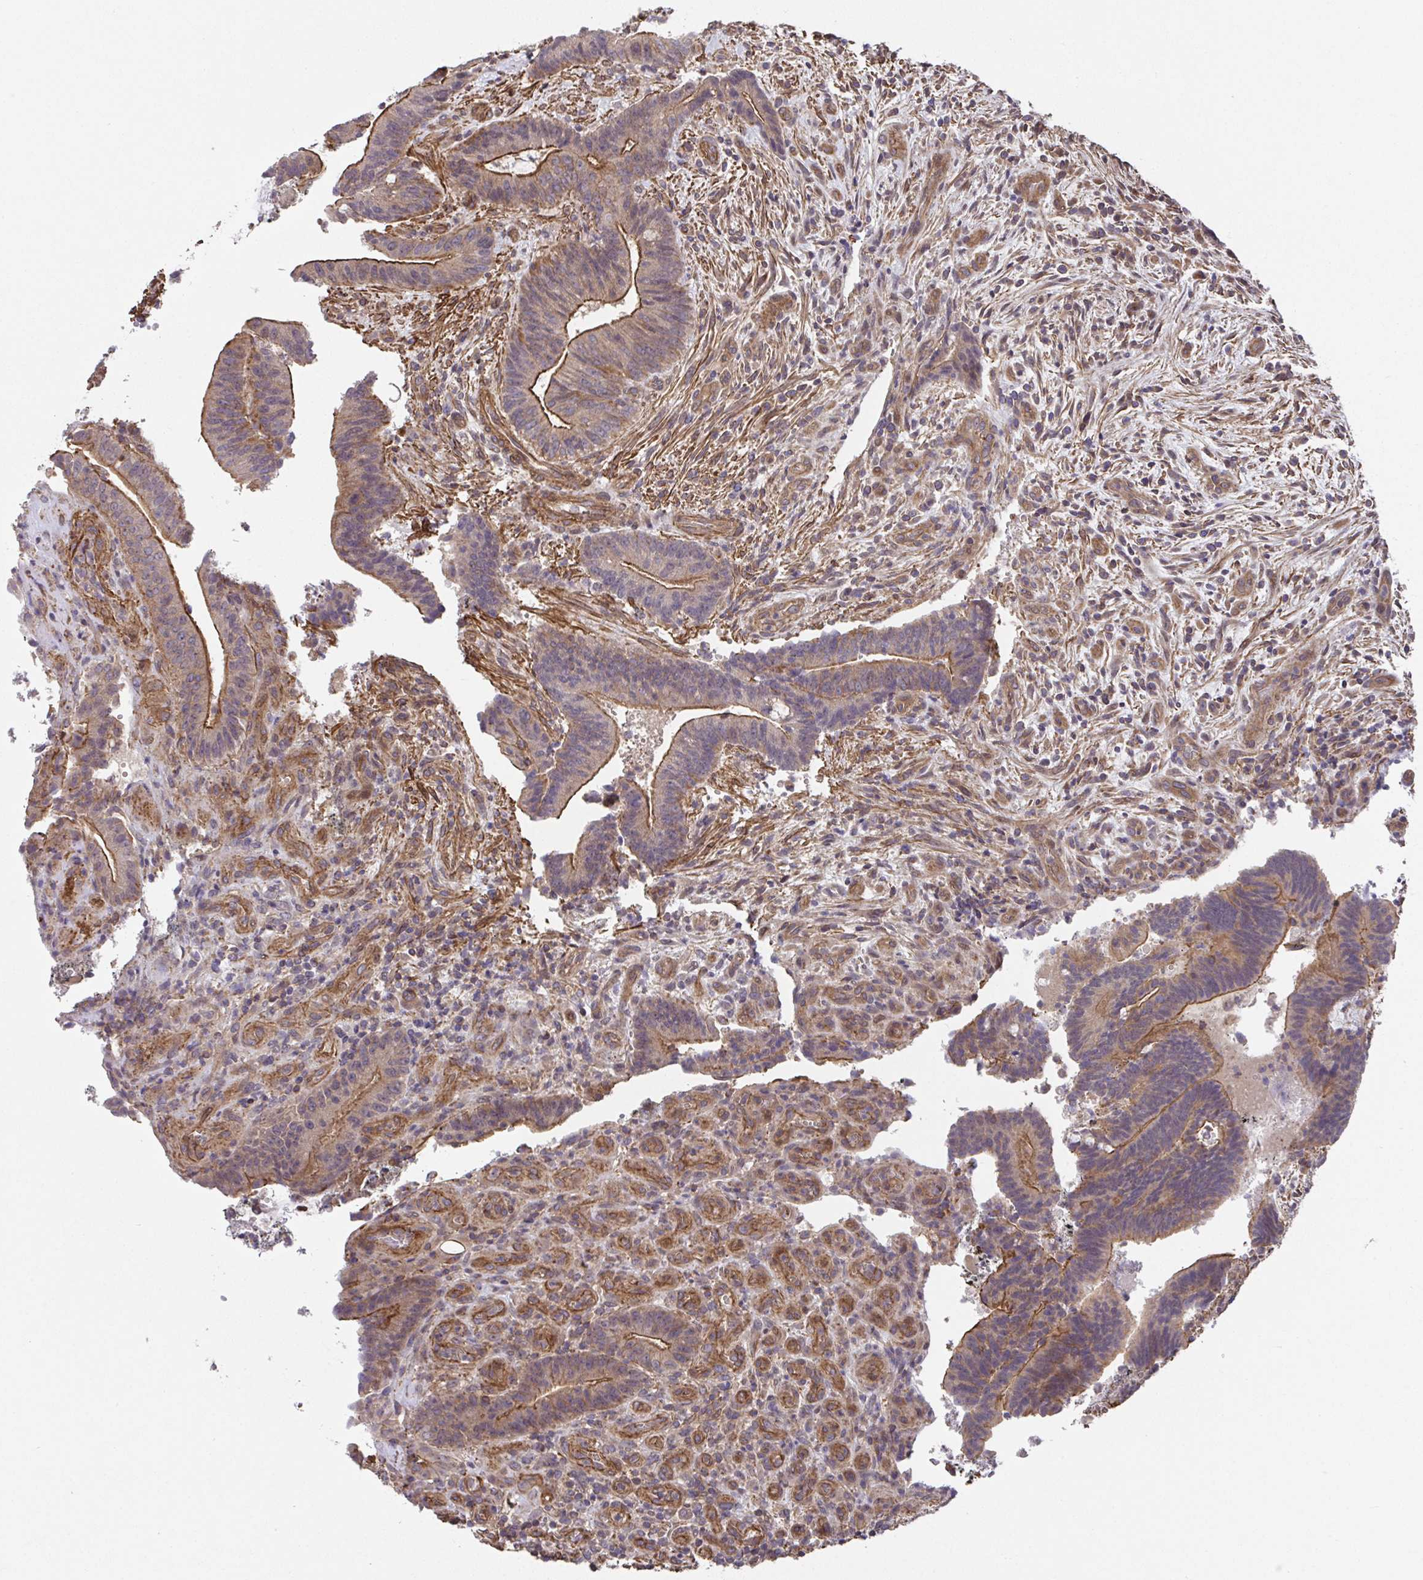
{"staining": {"intensity": "moderate", "quantity": ">75%", "location": "cytoplasmic/membranous"}, "tissue": "colorectal cancer", "cell_type": "Tumor cells", "image_type": "cancer", "snomed": [{"axis": "morphology", "description": "Adenocarcinoma, NOS"}, {"axis": "topography", "description": "Colon"}], "caption": "An IHC photomicrograph of neoplastic tissue is shown. Protein staining in brown labels moderate cytoplasmic/membranous positivity in colorectal cancer (adenocarcinoma) within tumor cells. The staining was performed using DAB (3,3'-diaminobenzidine), with brown indicating positive protein expression. Nuclei are stained blue with hematoxylin.", "gene": "ZNF696", "patient": {"sex": "female", "age": 43}}